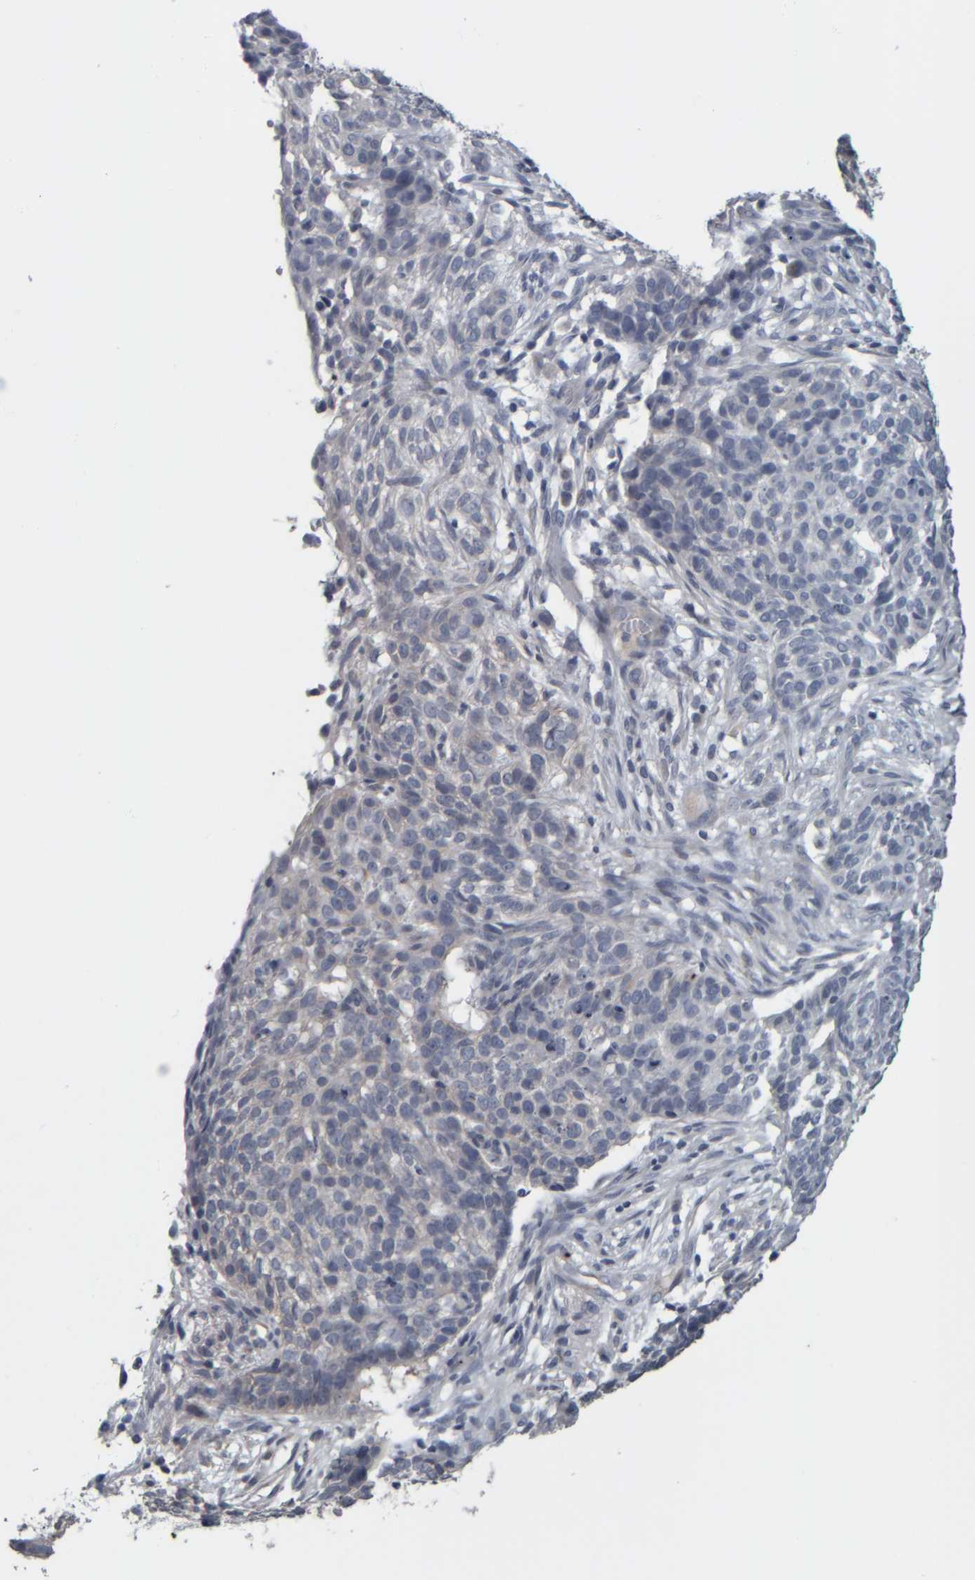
{"staining": {"intensity": "negative", "quantity": "none", "location": "none"}, "tissue": "skin cancer", "cell_type": "Tumor cells", "image_type": "cancer", "snomed": [{"axis": "morphology", "description": "Basal cell carcinoma"}, {"axis": "topography", "description": "Skin"}], "caption": "Protein analysis of skin basal cell carcinoma shows no significant expression in tumor cells.", "gene": "CAVIN4", "patient": {"sex": "male", "age": 85}}